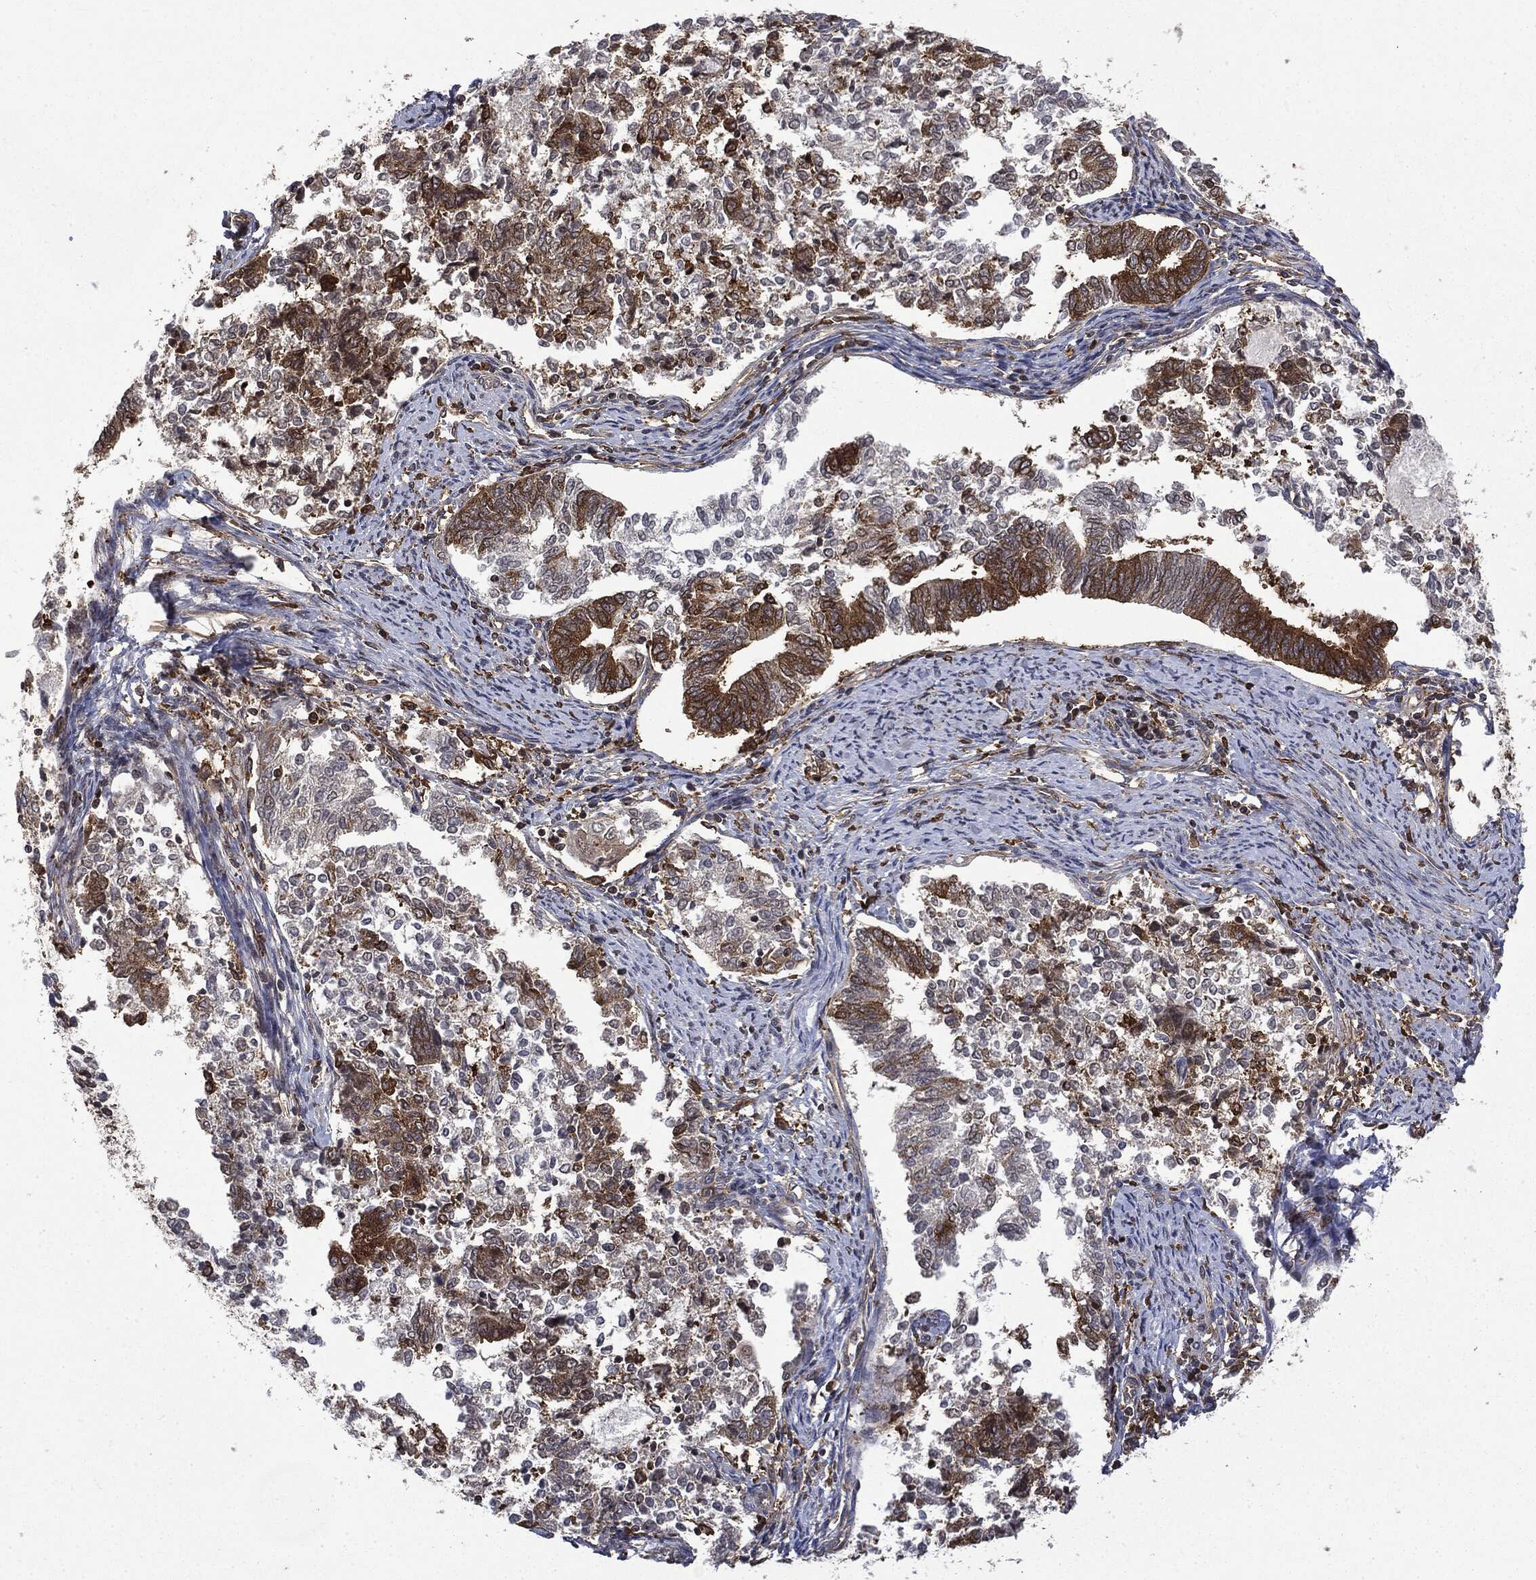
{"staining": {"intensity": "strong", "quantity": ">75%", "location": "cytoplasmic/membranous"}, "tissue": "endometrial cancer", "cell_type": "Tumor cells", "image_type": "cancer", "snomed": [{"axis": "morphology", "description": "Adenocarcinoma, NOS"}, {"axis": "topography", "description": "Endometrium"}], "caption": "A brown stain highlights strong cytoplasmic/membranous positivity of a protein in human endometrial cancer tumor cells.", "gene": "SNX5", "patient": {"sex": "female", "age": 65}}